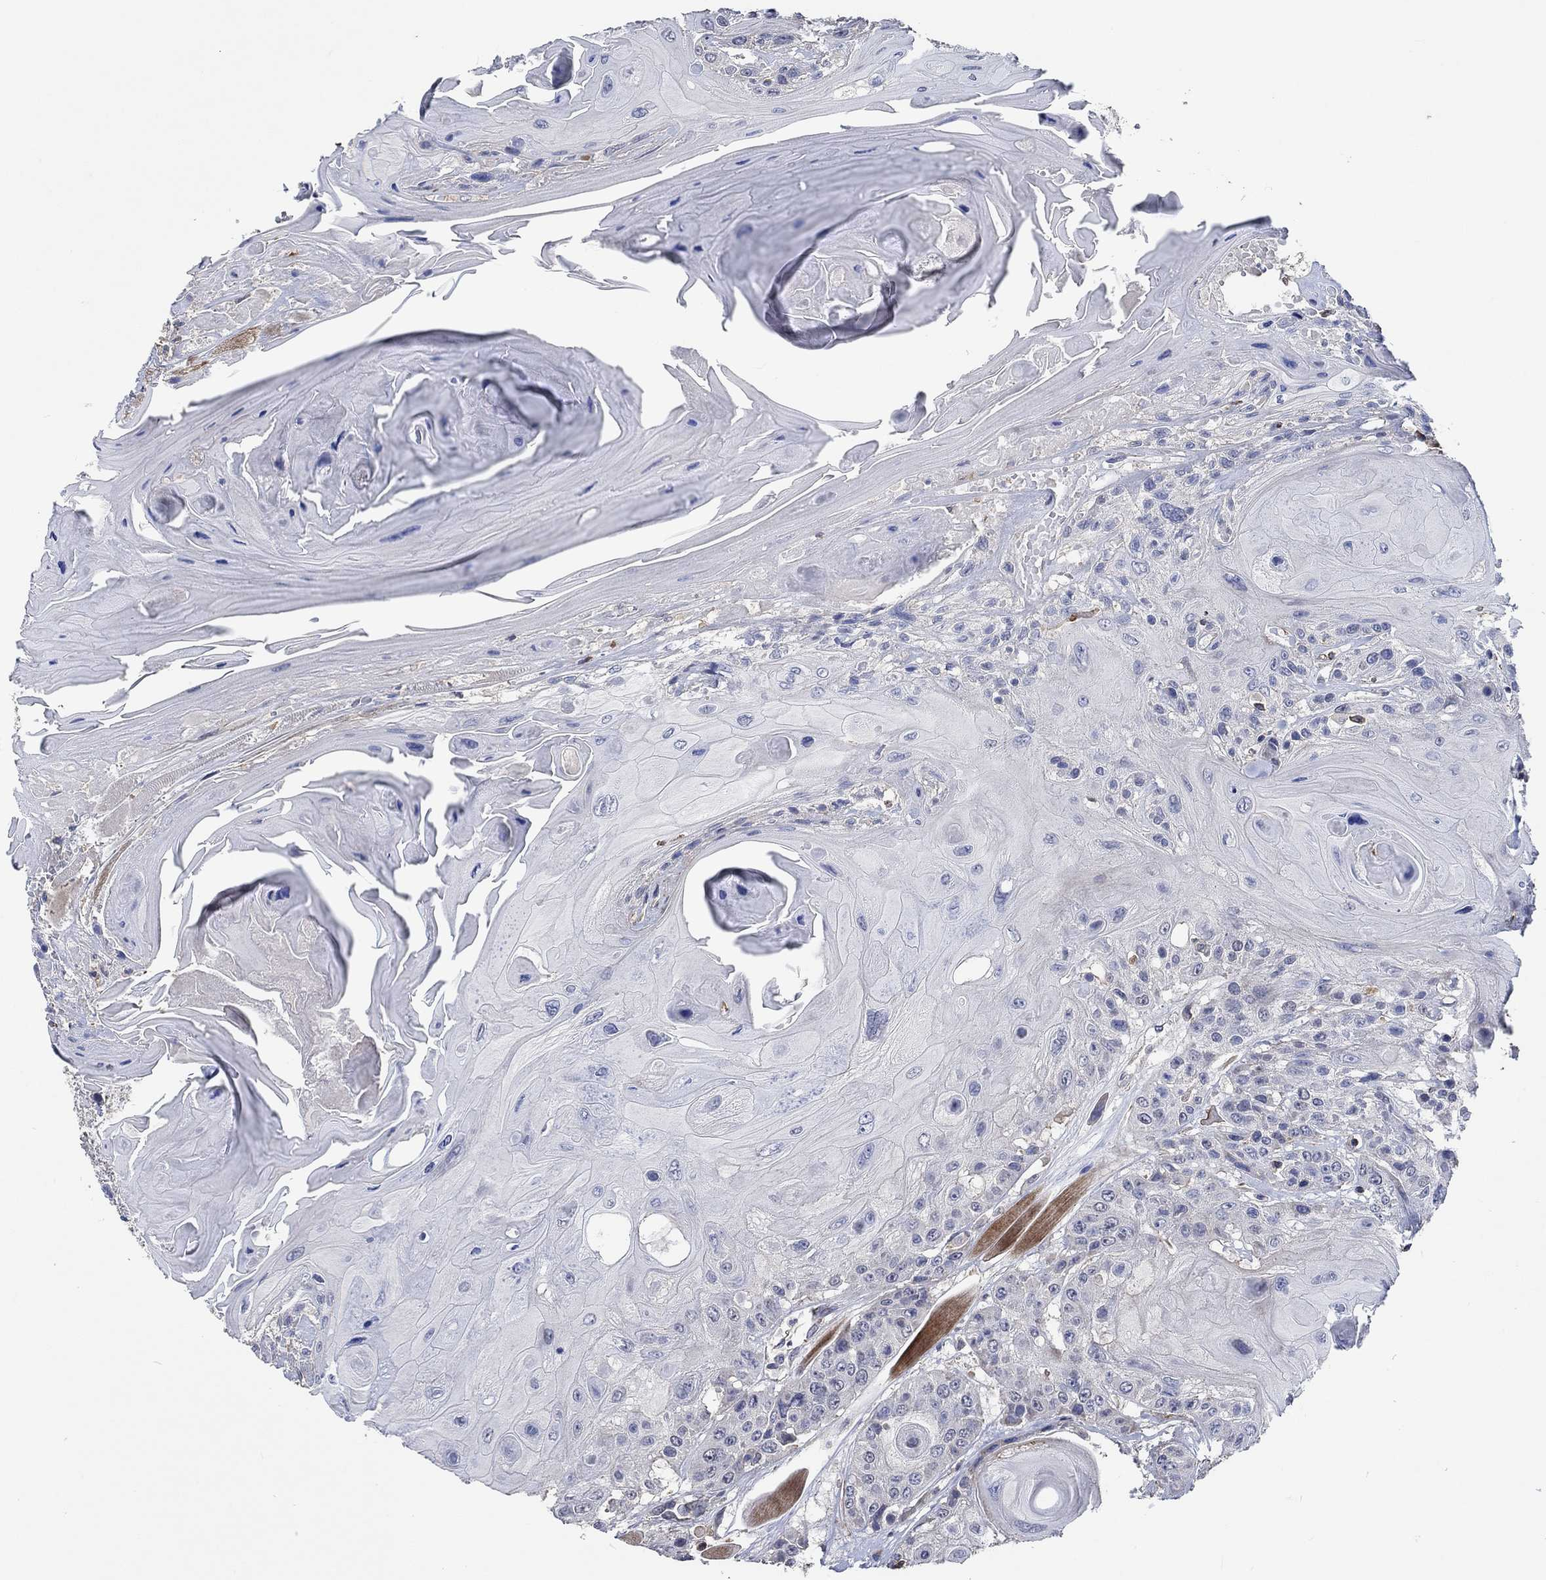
{"staining": {"intensity": "negative", "quantity": "none", "location": "none"}, "tissue": "head and neck cancer", "cell_type": "Tumor cells", "image_type": "cancer", "snomed": [{"axis": "morphology", "description": "Squamous cell carcinoma, NOS"}, {"axis": "topography", "description": "Head-Neck"}], "caption": "DAB immunohistochemical staining of head and neck squamous cell carcinoma reveals no significant expression in tumor cells.", "gene": "TNFAIP8L3", "patient": {"sex": "female", "age": 59}}